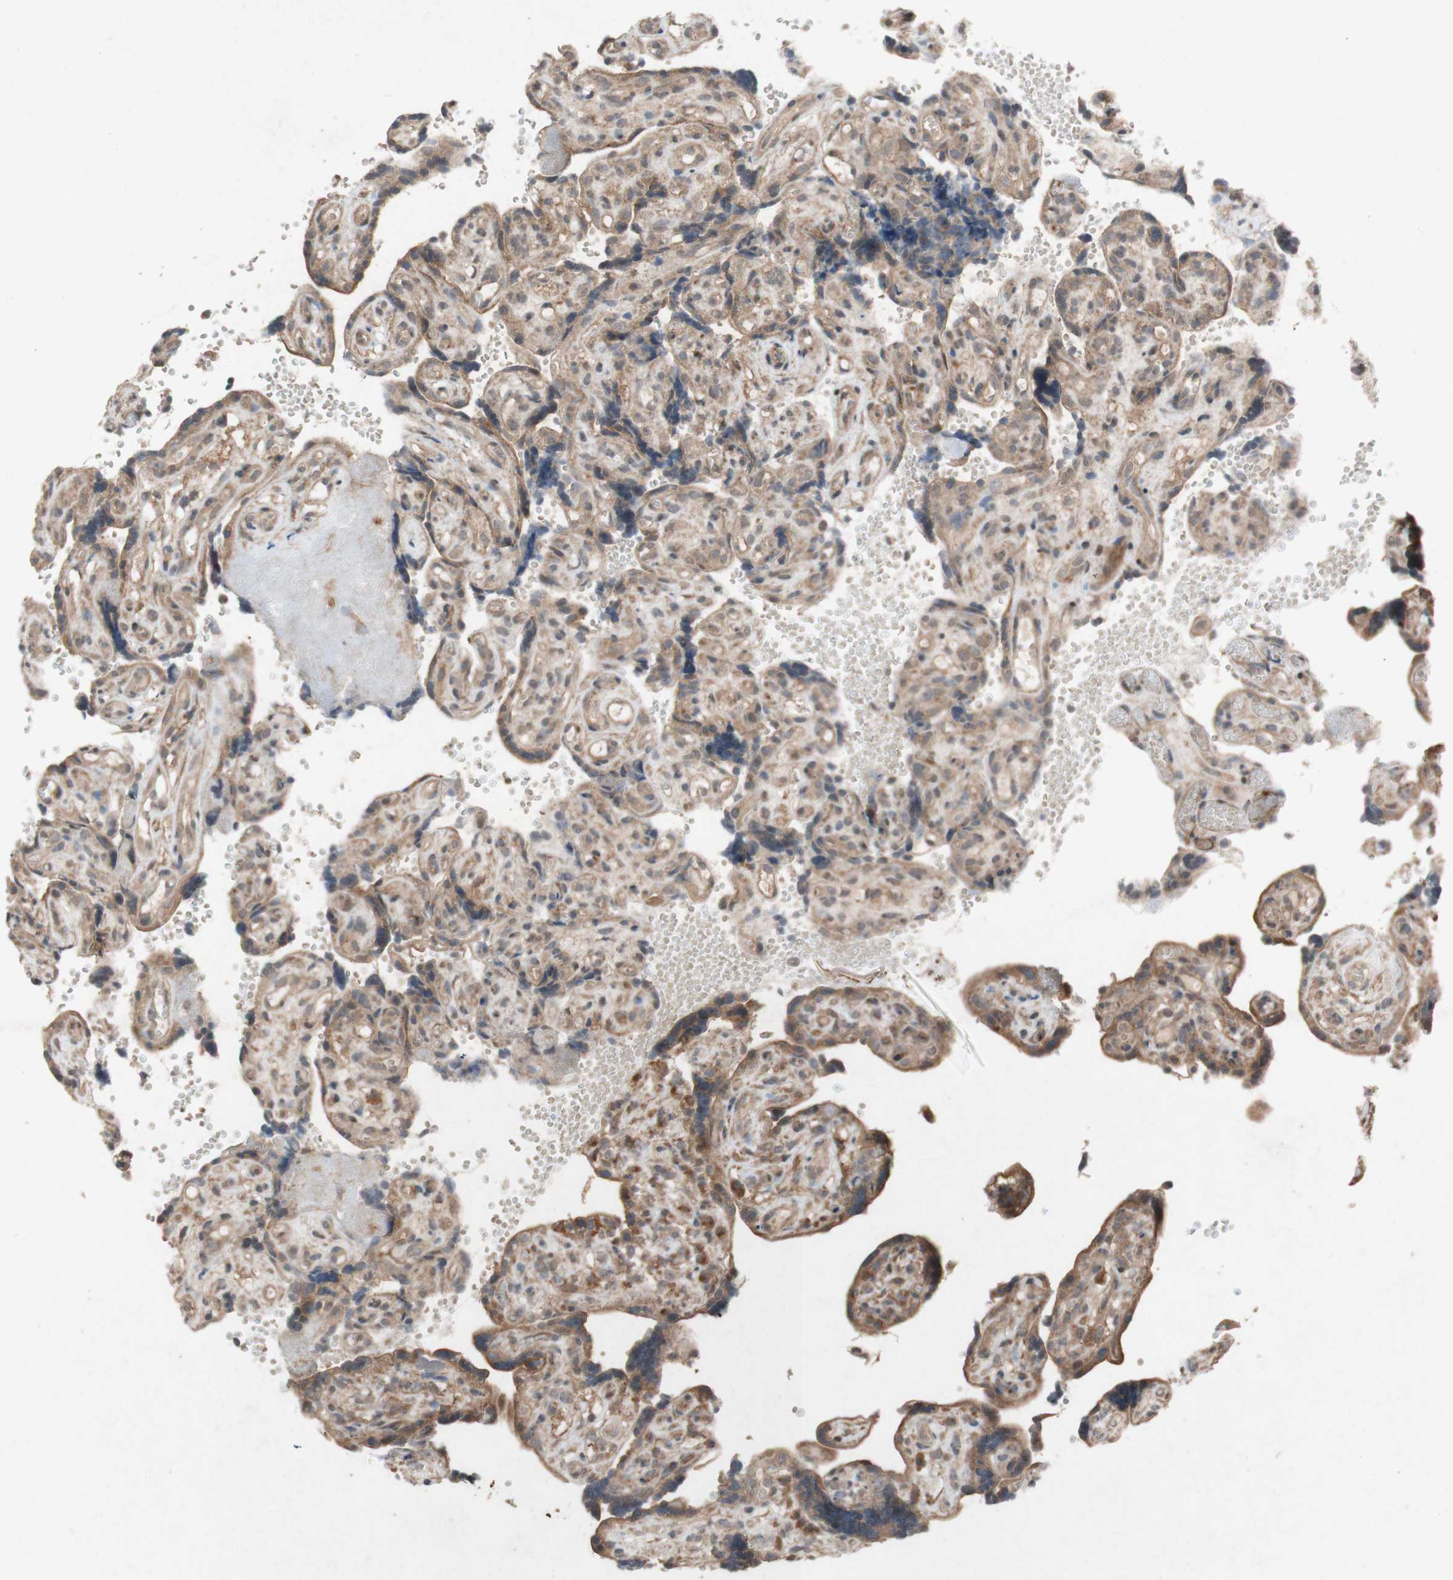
{"staining": {"intensity": "moderate", "quantity": ">75%", "location": "cytoplasmic/membranous"}, "tissue": "placenta", "cell_type": "Trophoblastic cells", "image_type": "normal", "snomed": [{"axis": "morphology", "description": "Normal tissue, NOS"}, {"axis": "topography", "description": "Placenta"}], "caption": "Normal placenta exhibits moderate cytoplasmic/membranous staining in about >75% of trophoblastic cells.", "gene": "ATP6V1F", "patient": {"sex": "female", "age": 30}}